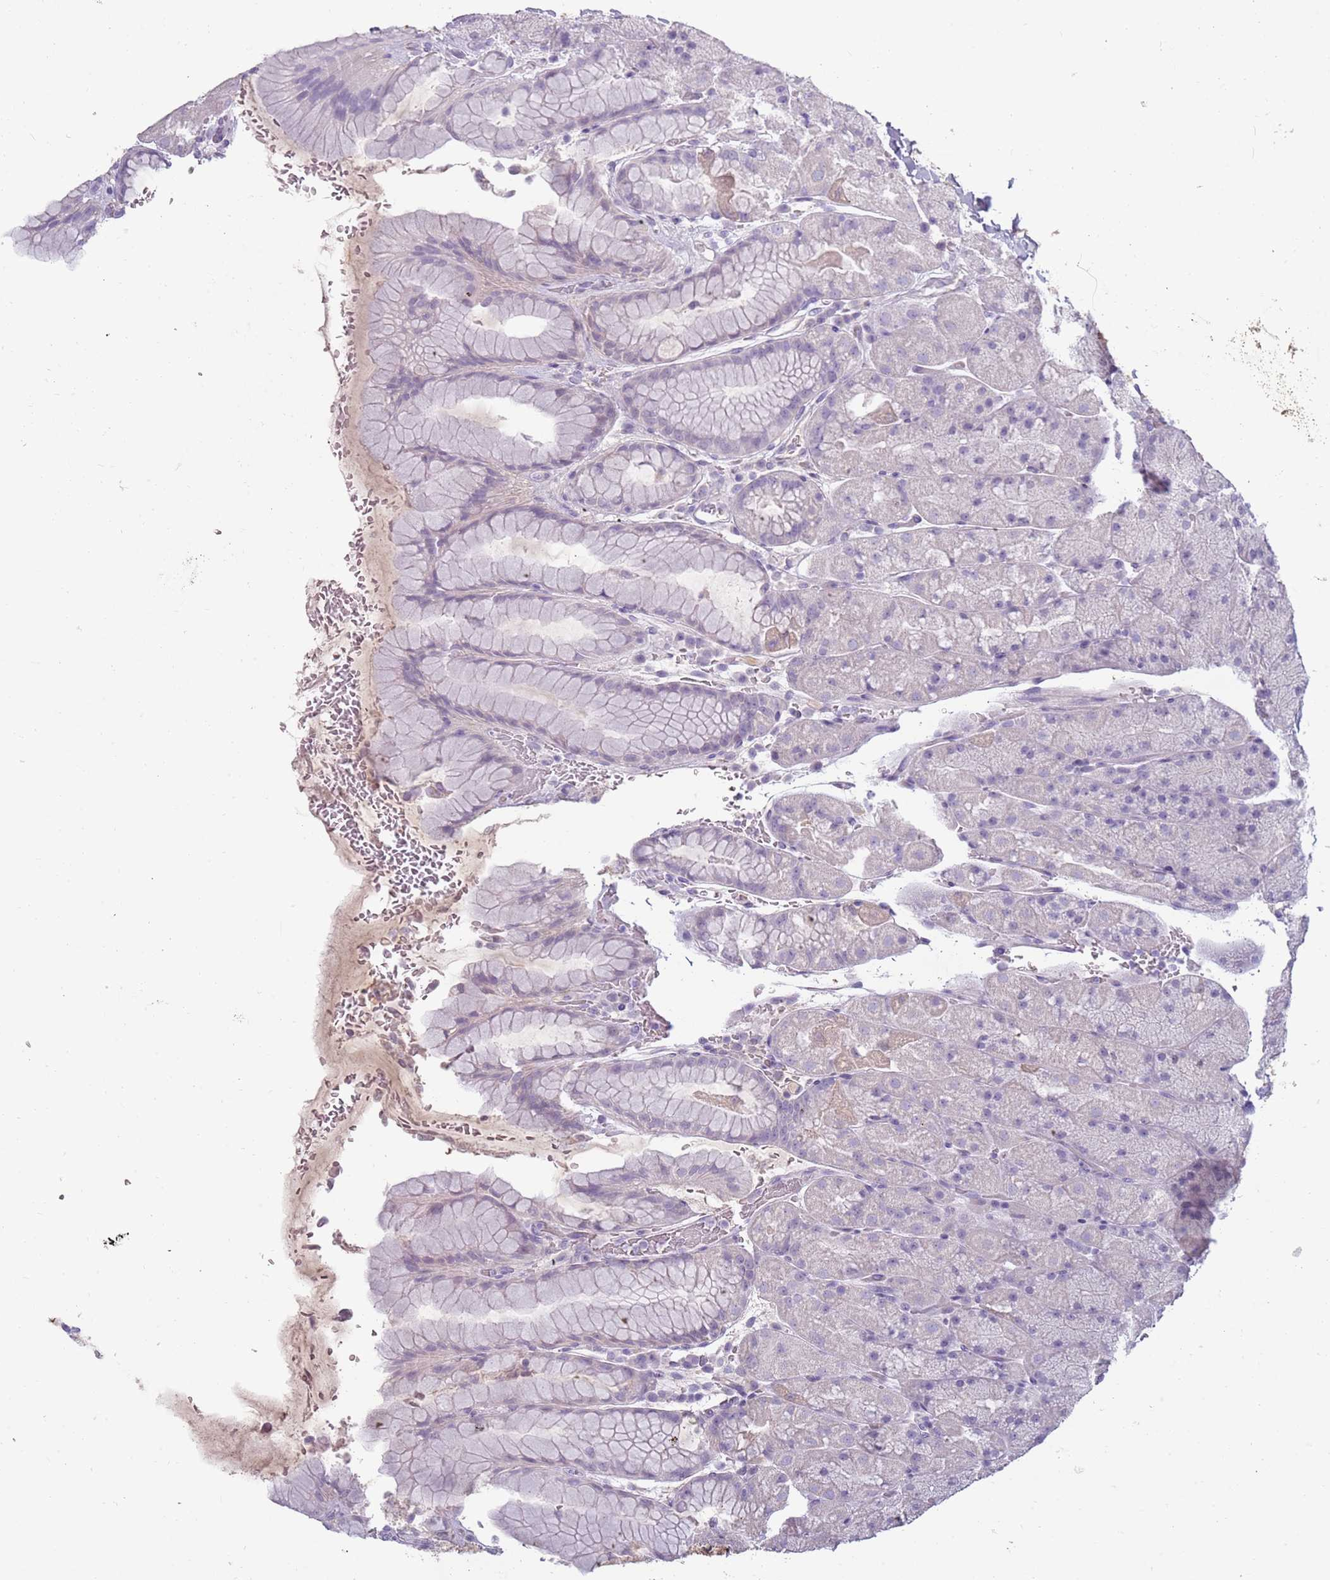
{"staining": {"intensity": "negative", "quantity": "none", "location": "none"}, "tissue": "stomach", "cell_type": "Glandular cells", "image_type": "normal", "snomed": [{"axis": "morphology", "description": "Normal tissue, NOS"}, {"axis": "topography", "description": "Stomach, upper"}, {"axis": "topography", "description": "Stomach, lower"}], "caption": "Immunohistochemistry (IHC) photomicrograph of benign human stomach stained for a protein (brown), which shows no positivity in glandular cells.", "gene": "TNFRSF6B", "patient": {"sex": "male", "age": 67}}